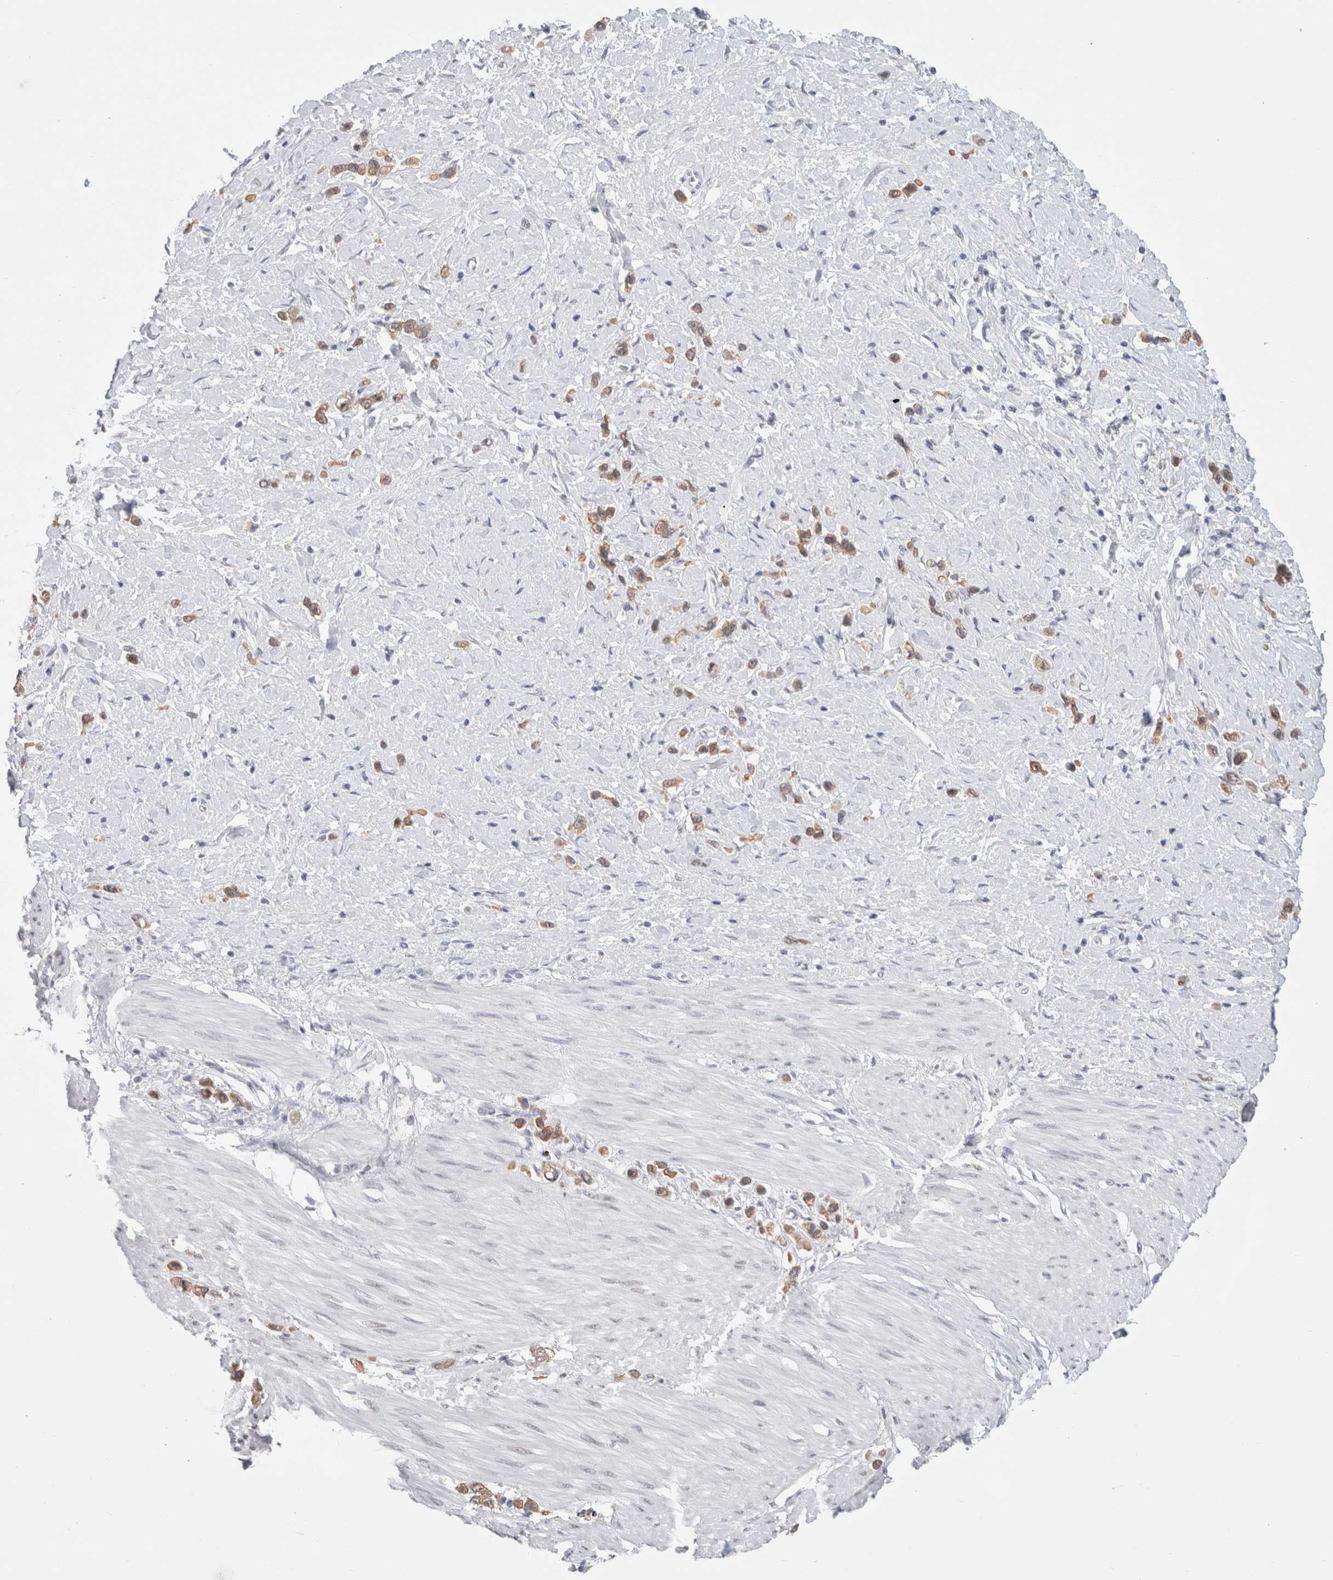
{"staining": {"intensity": "moderate", "quantity": ">75%", "location": "cytoplasmic/membranous"}, "tissue": "stomach cancer", "cell_type": "Tumor cells", "image_type": "cancer", "snomed": [{"axis": "morphology", "description": "Adenocarcinoma, NOS"}, {"axis": "topography", "description": "Stomach"}], "caption": "Immunohistochemistry staining of stomach cancer, which displays medium levels of moderate cytoplasmic/membranous staining in about >75% of tumor cells indicating moderate cytoplasmic/membranous protein staining. The staining was performed using DAB (3,3'-diaminobenzidine) (brown) for protein detection and nuclei were counterstained in hematoxylin (blue).", "gene": "SMARCC1", "patient": {"sex": "female", "age": 65}}